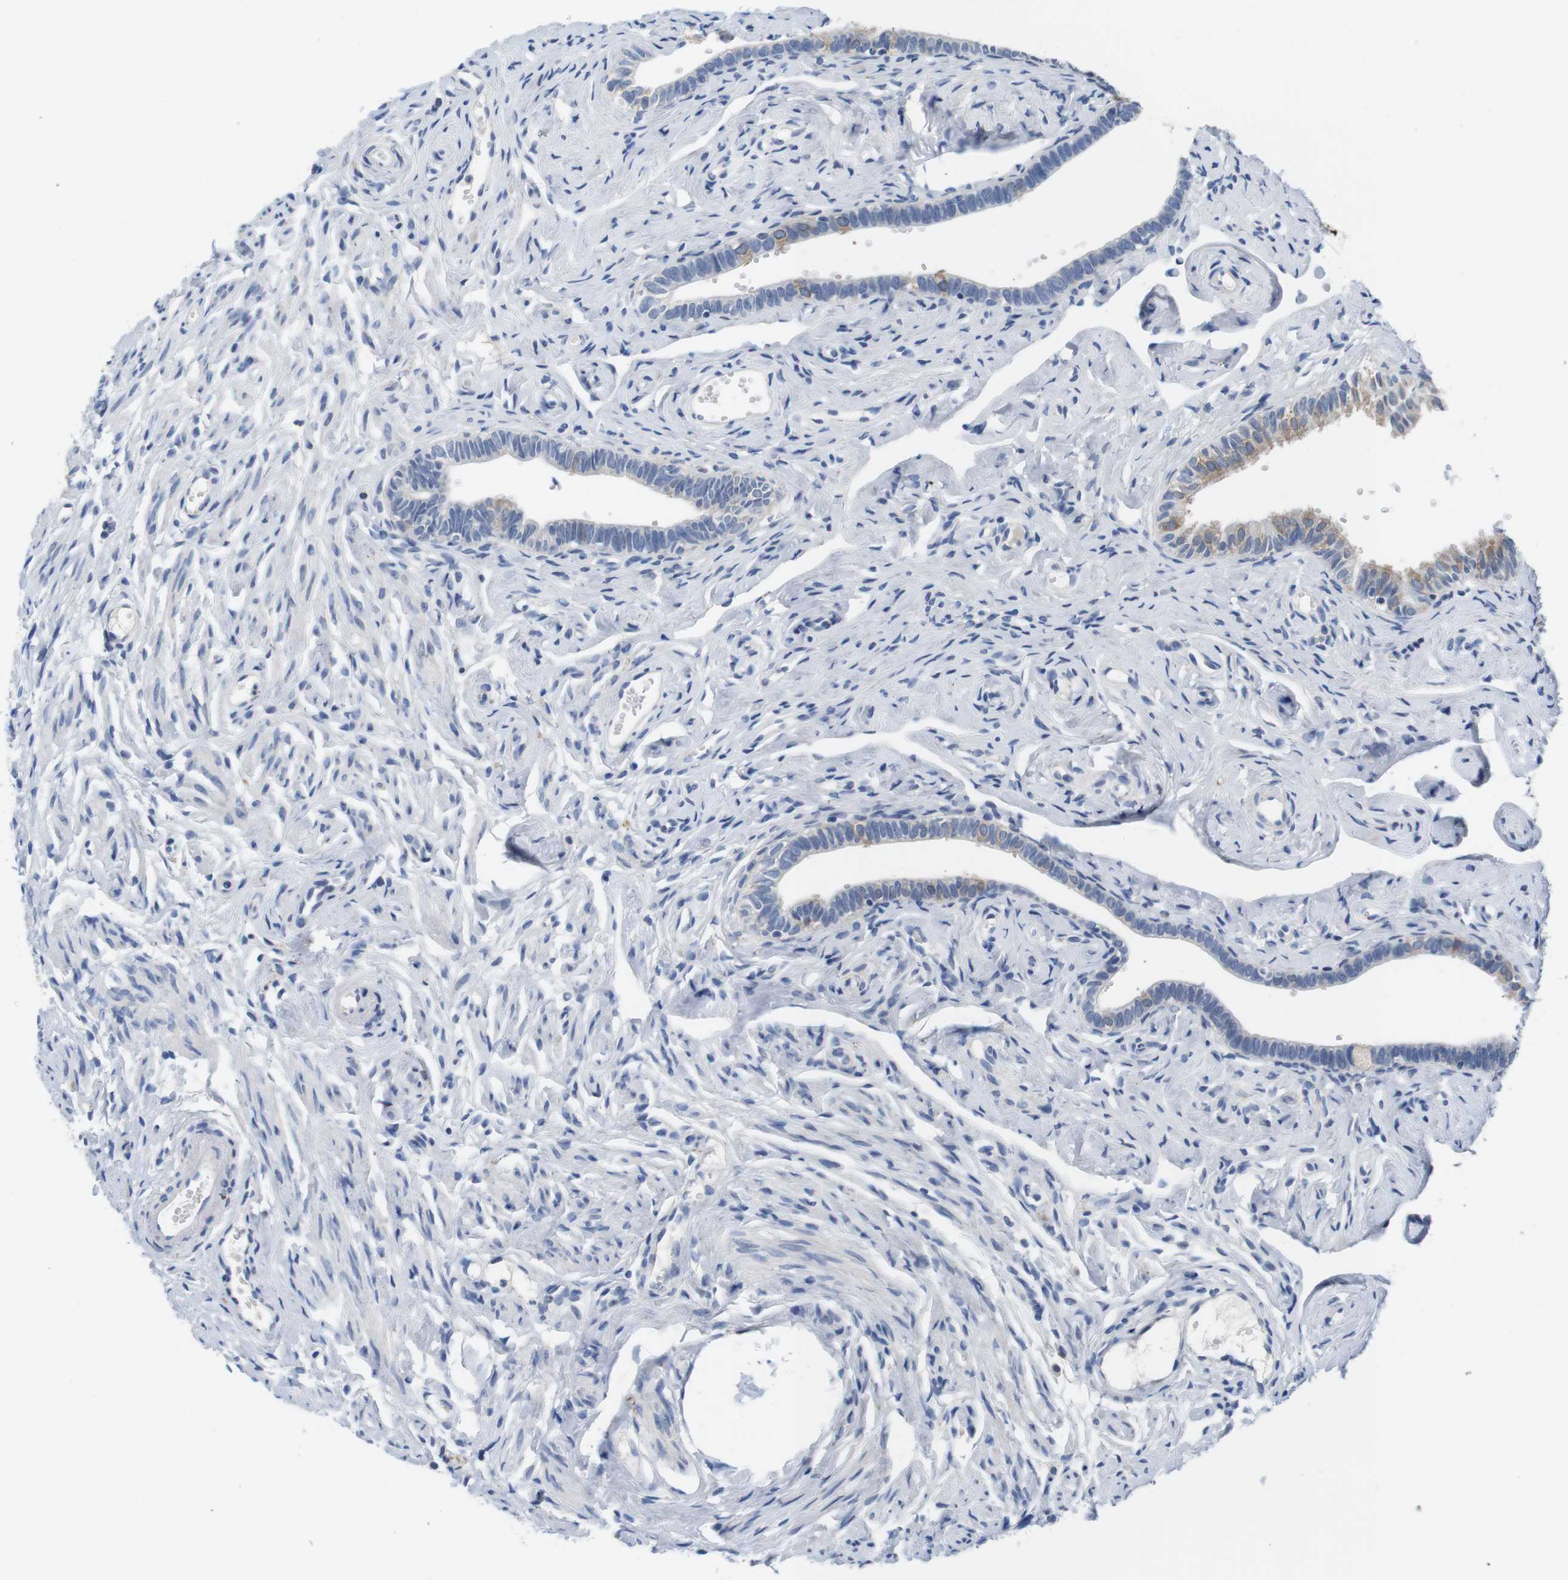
{"staining": {"intensity": "weak", "quantity": "25%-75%", "location": "cytoplasmic/membranous"}, "tissue": "fallopian tube", "cell_type": "Glandular cells", "image_type": "normal", "snomed": [{"axis": "morphology", "description": "Normal tissue, NOS"}, {"axis": "topography", "description": "Fallopian tube"}], "caption": "Immunohistochemical staining of normal human fallopian tube displays low levels of weak cytoplasmic/membranous expression in approximately 25%-75% of glandular cells.", "gene": "MAP6", "patient": {"sex": "female", "age": 71}}